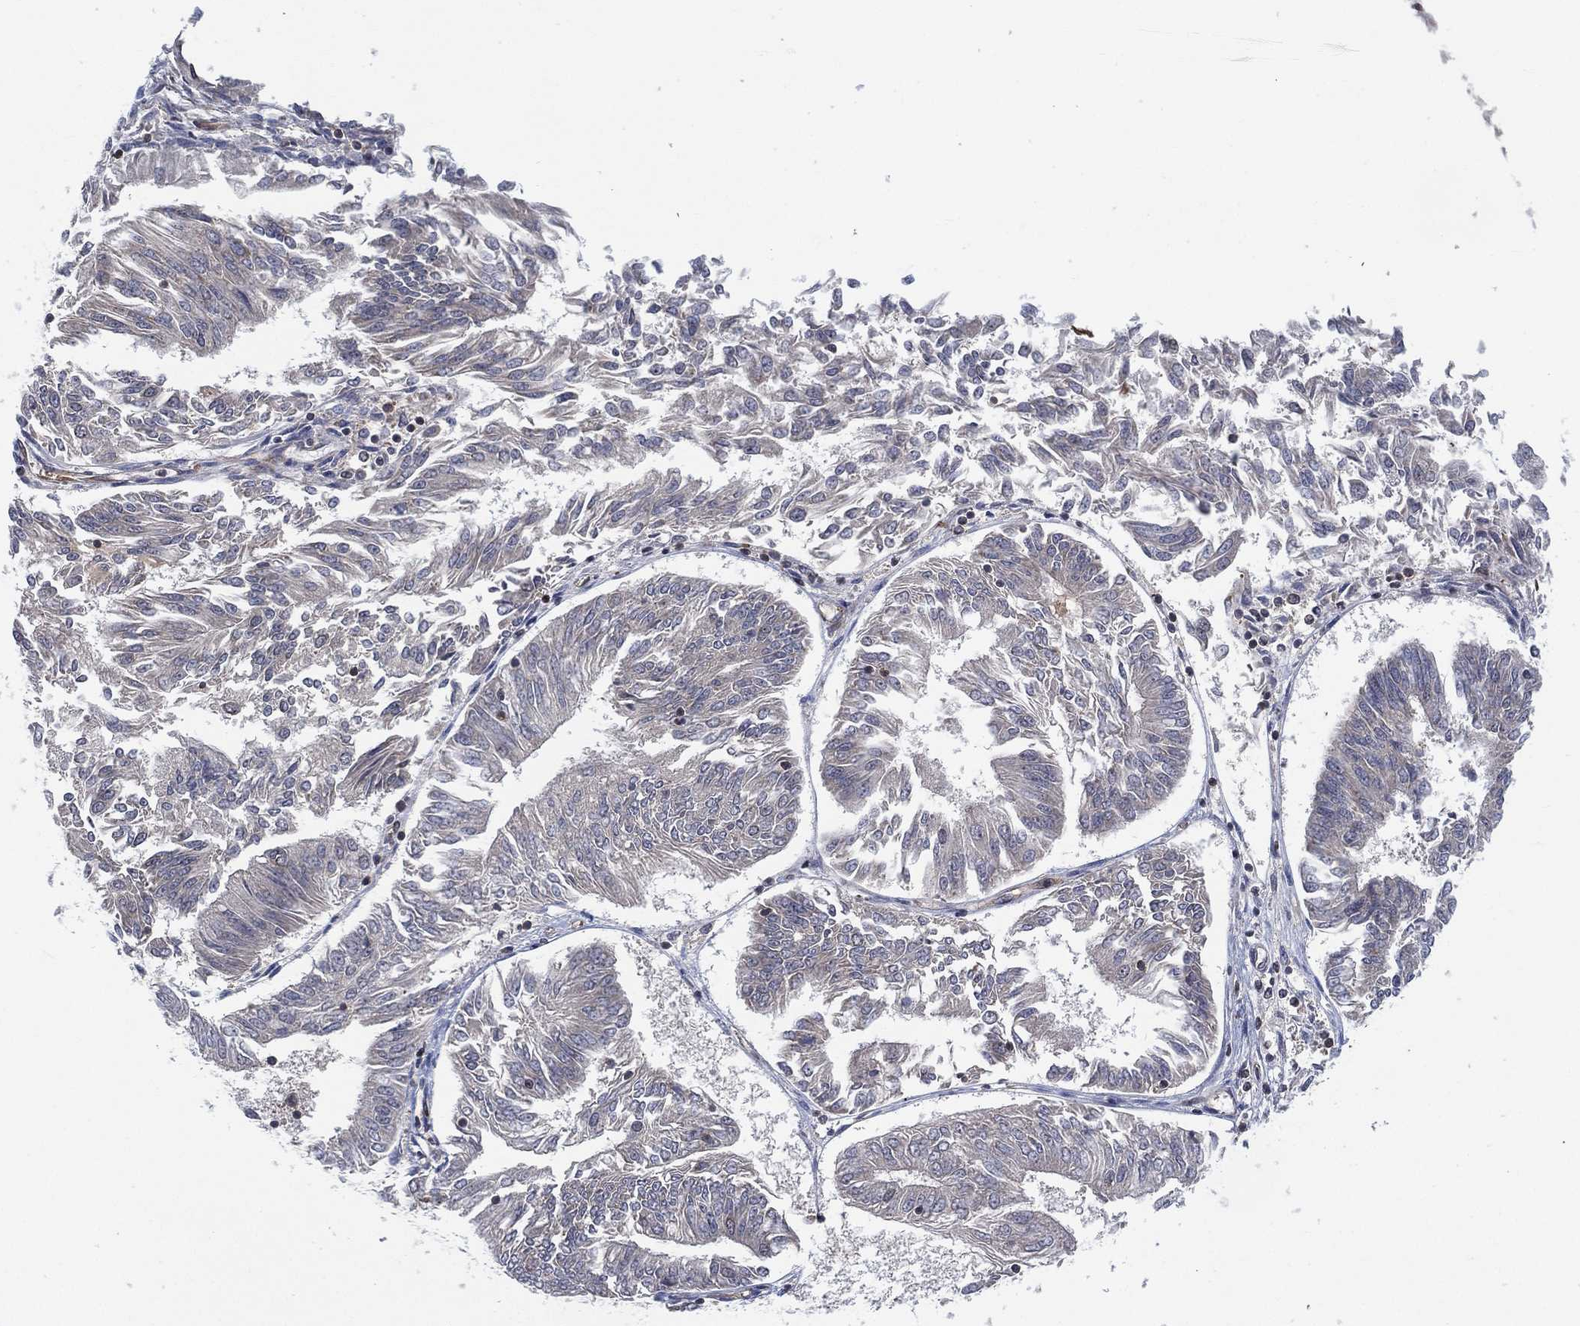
{"staining": {"intensity": "negative", "quantity": "none", "location": "none"}, "tissue": "endometrial cancer", "cell_type": "Tumor cells", "image_type": "cancer", "snomed": [{"axis": "morphology", "description": "Adenocarcinoma, NOS"}, {"axis": "topography", "description": "Endometrium"}], "caption": "Immunohistochemical staining of human adenocarcinoma (endometrial) displays no significant positivity in tumor cells.", "gene": "TMCO1", "patient": {"sex": "female", "age": 58}}